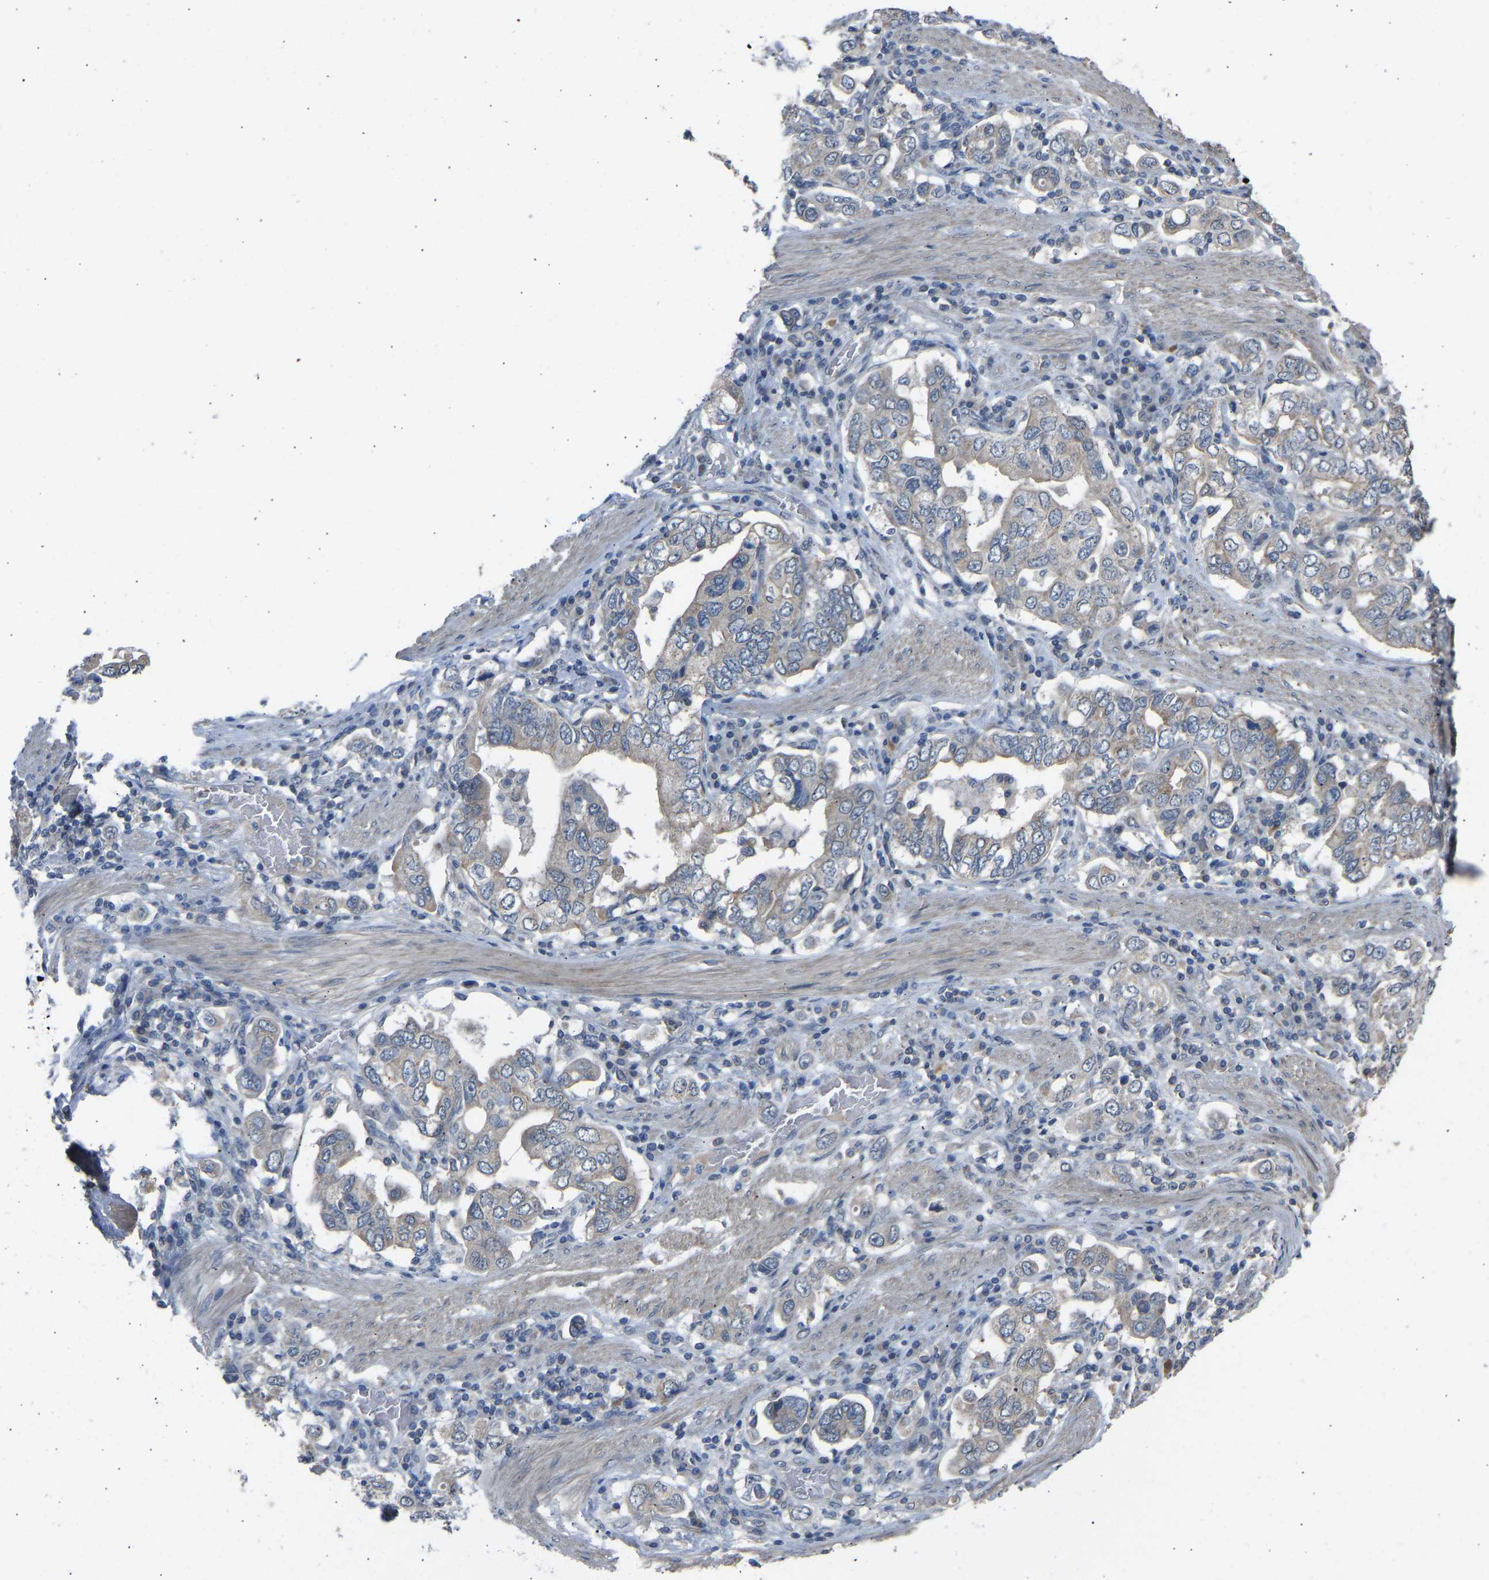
{"staining": {"intensity": "negative", "quantity": "none", "location": "none"}, "tissue": "stomach cancer", "cell_type": "Tumor cells", "image_type": "cancer", "snomed": [{"axis": "morphology", "description": "Adenocarcinoma, NOS"}, {"axis": "topography", "description": "Stomach, upper"}], "caption": "A micrograph of human stomach cancer is negative for staining in tumor cells.", "gene": "CDK2AP1", "patient": {"sex": "male", "age": 62}}